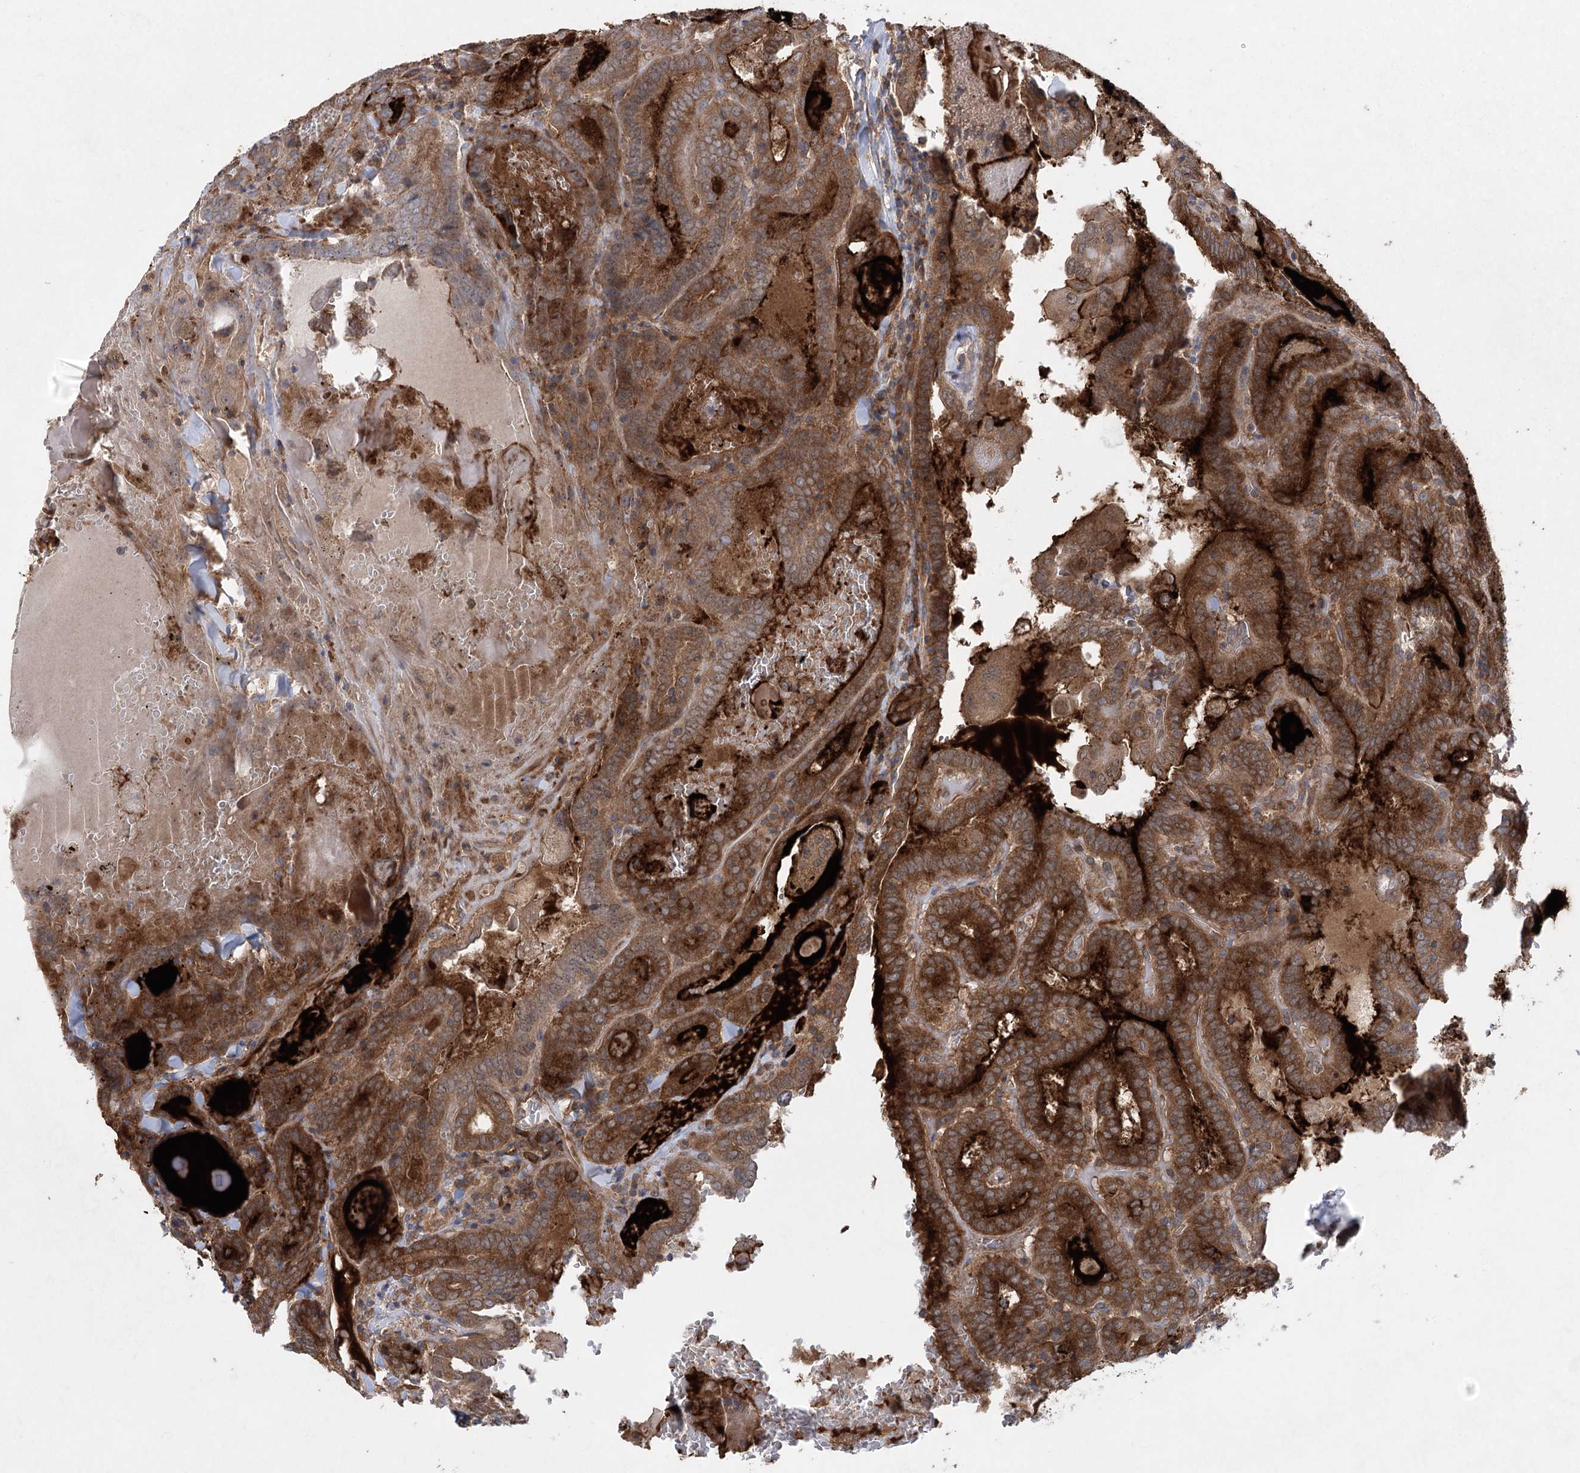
{"staining": {"intensity": "moderate", "quantity": ">75%", "location": "cytoplasmic/membranous"}, "tissue": "thyroid cancer", "cell_type": "Tumor cells", "image_type": "cancer", "snomed": [{"axis": "morphology", "description": "Papillary adenocarcinoma, NOS"}, {"axis": "topography", "description": "Thyroid gland"}], "caption": "The histopathology image displays staining of thyroid cancer (papillary adenocarcinoma), revealing moderate cytoplasmic/membranous protein staining (brown color) within tumor cells.", "gene": "EIF3A", "patient": {"sex": "female", "age": 72}}